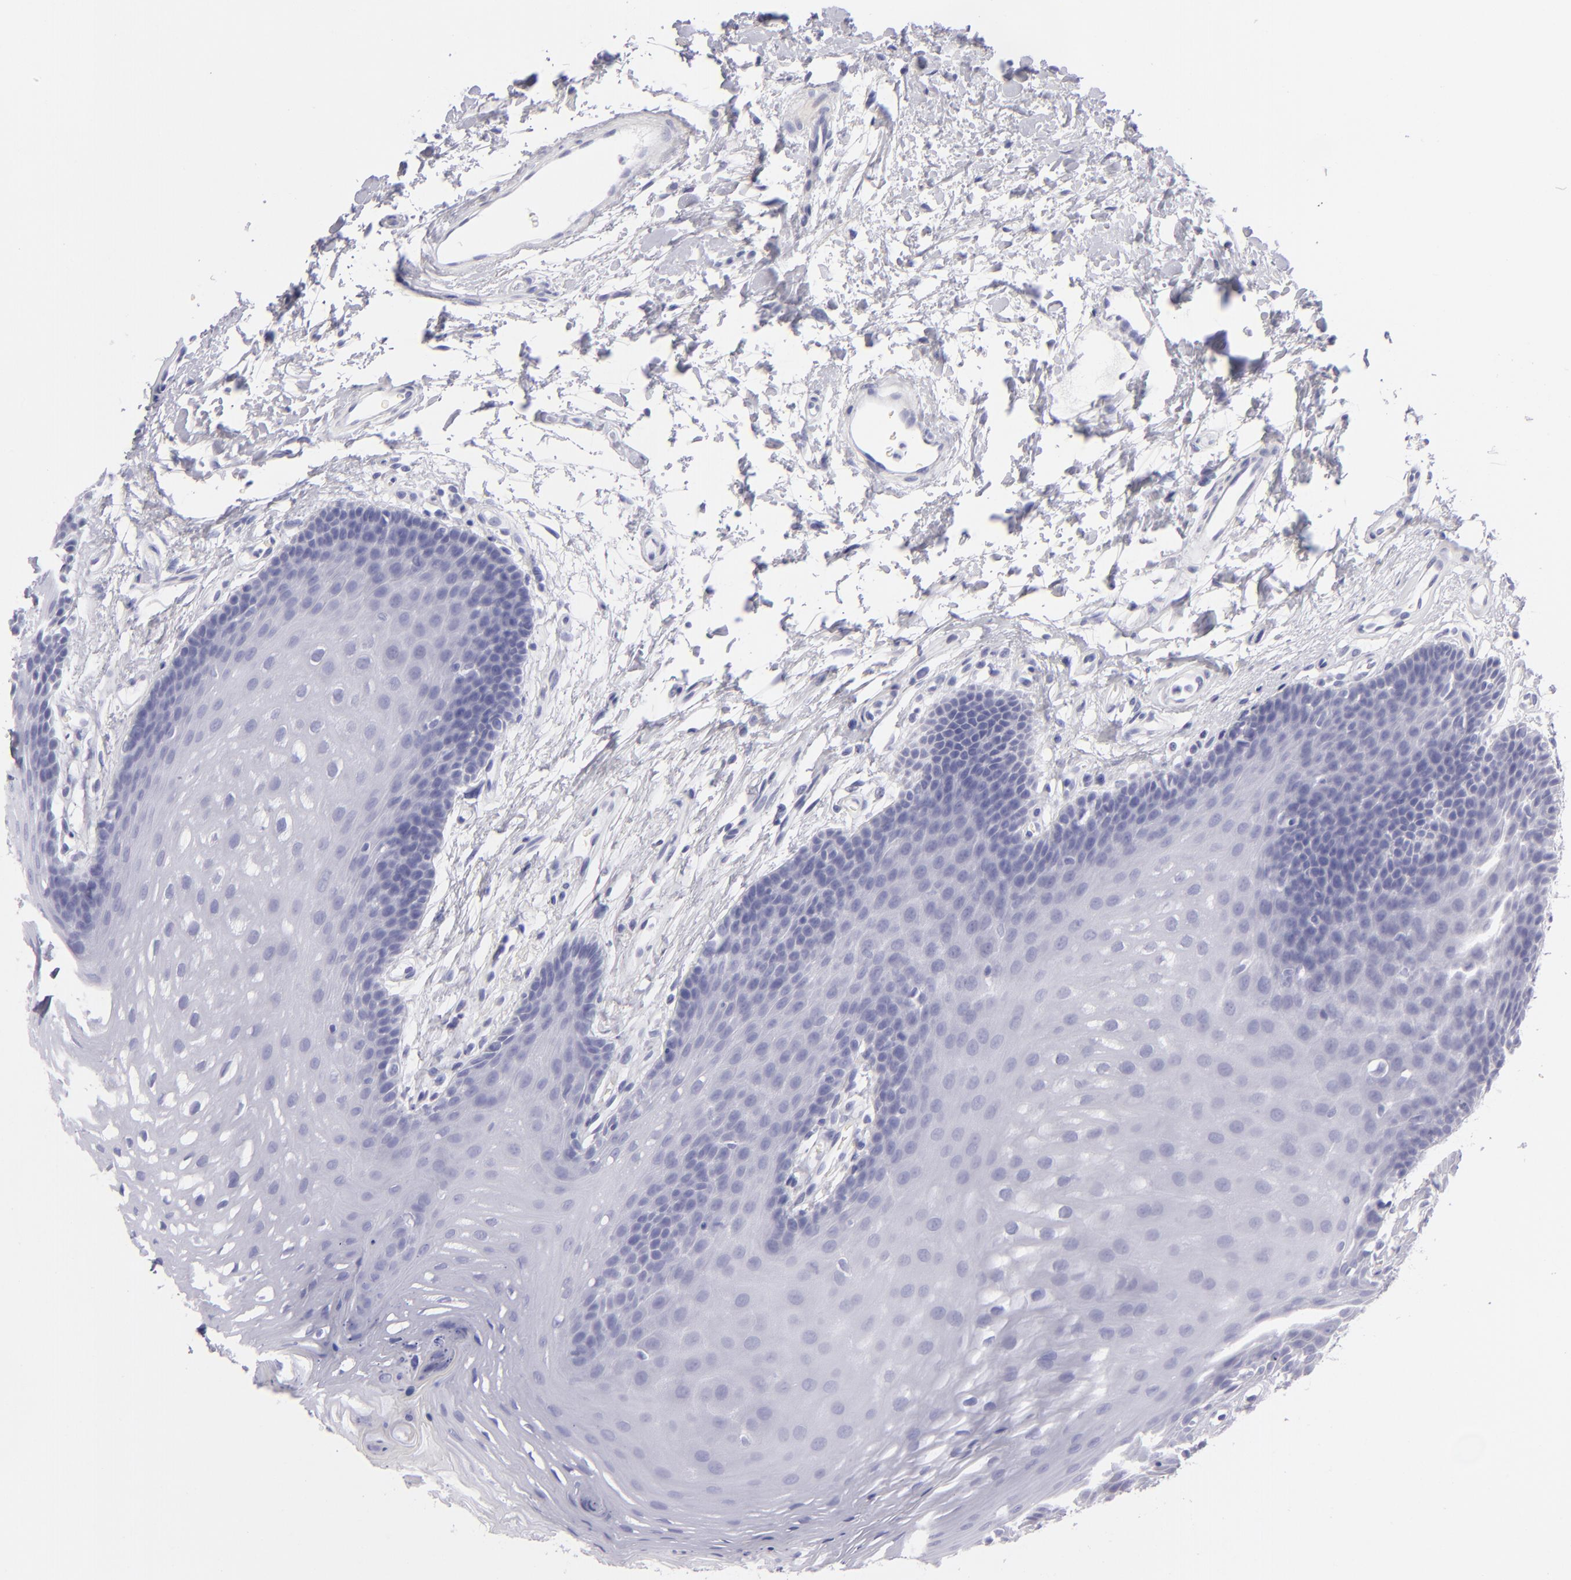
{"staining": {"intensity": "negative", "quantity": "none", "location": "none"}, "tissue": "oral mucosa", "cell_type": "Squamous epithelial cells", "image_type": "normal", "snomed": [{"axis": "morphology", "description": "Normal tissue, NOS"}, {"axis": "topography", "description": "Oral tissue"}], "caption": "Squamous epithelial cells show no significant positivity in normal oral mucosa.", "gene": "PVALB", "patient": {"sex": "male", "age": 62}}